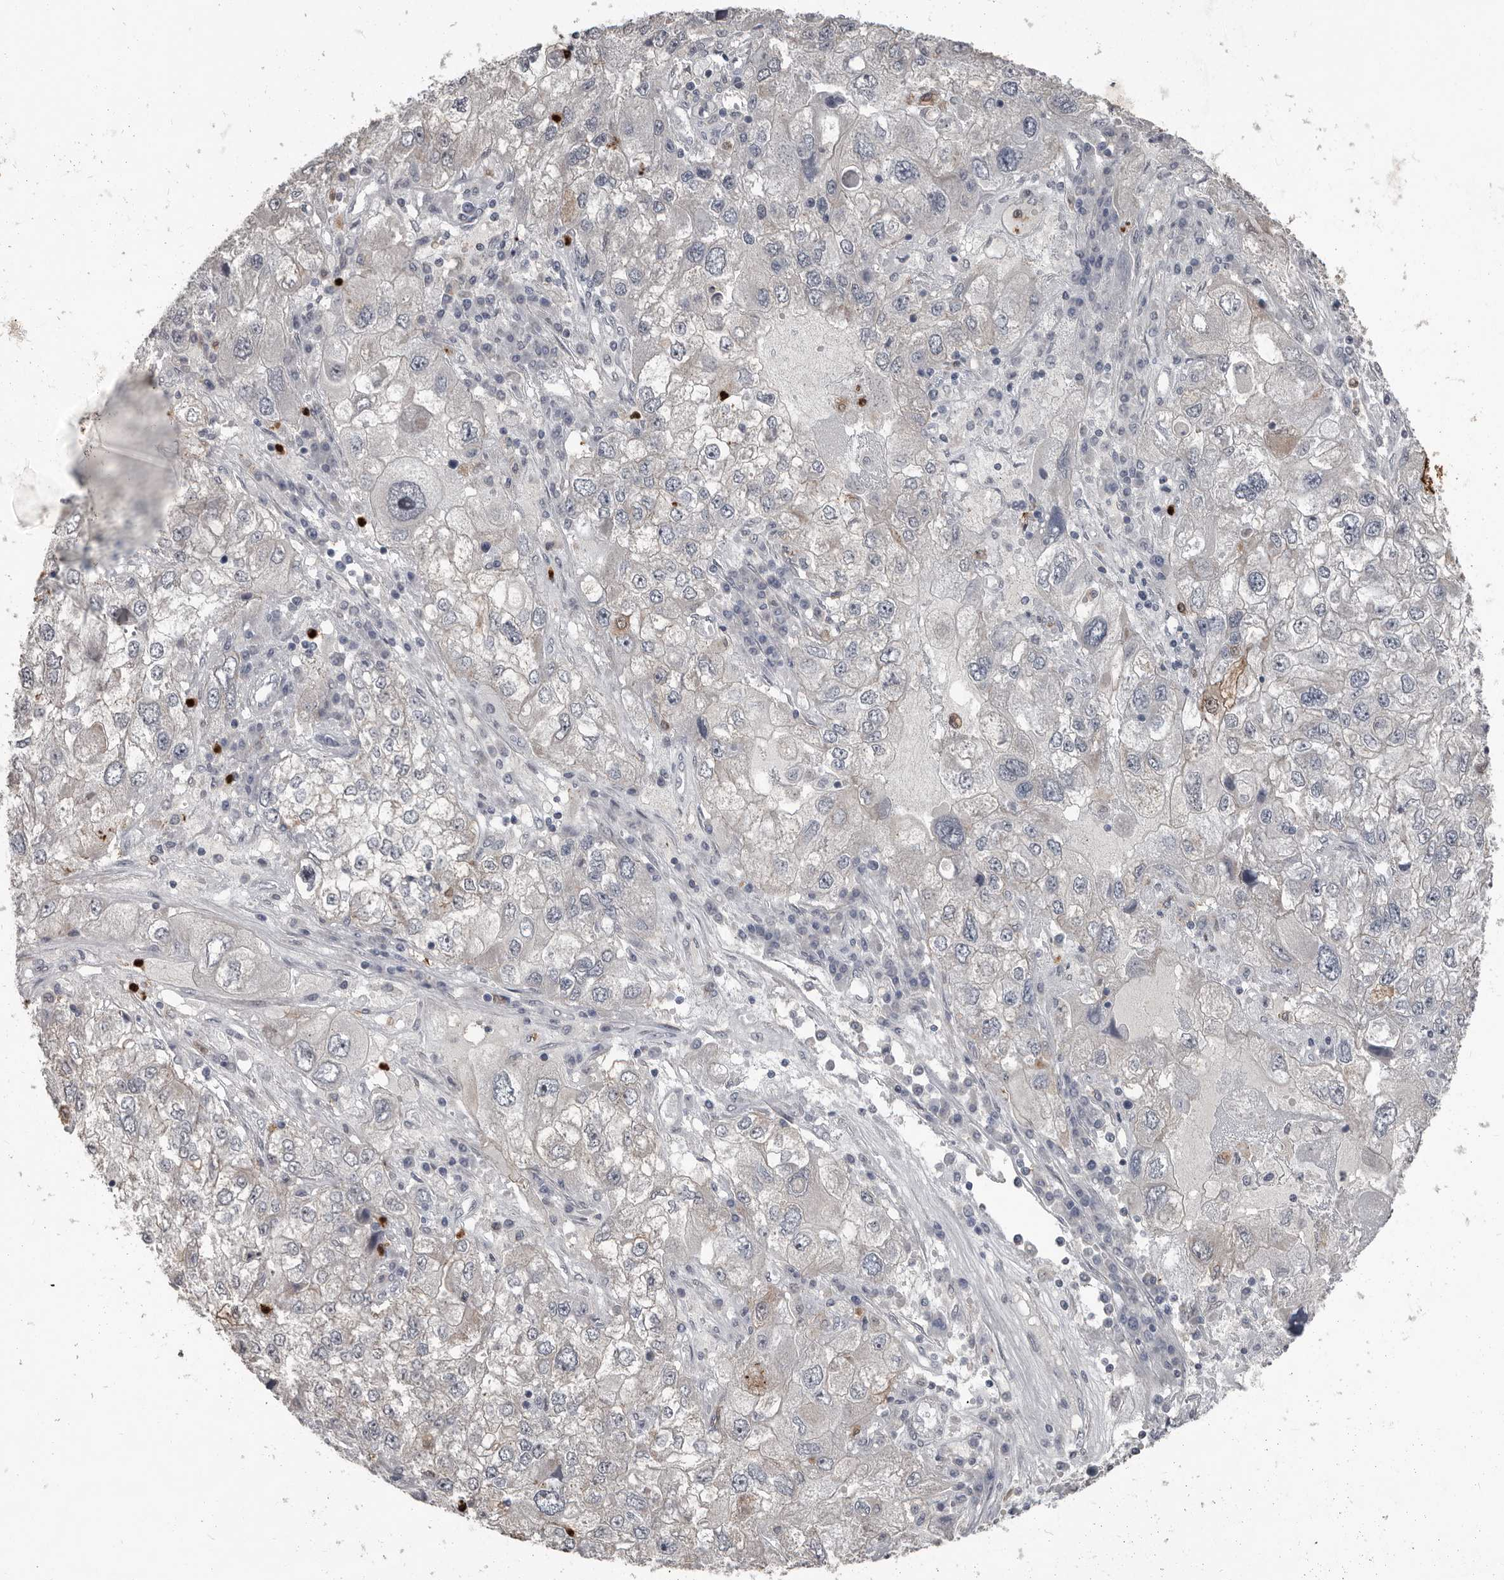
{"staining": {"intensity": "negative", "quantity": "none", "location": "none"}, "tissue": "endometrial cancer", "cell_type": "Tumor cells", "image_type": "cancer", "snomed": [{"axis": "morphology", "description": "Adenocarcinoma, NOS"}, {"axis": "topography", "description": "Endometrium"}], "caption": "An IHC image of endometrial cancer is shown. There is no staining in tumor cells of endometrial cancer.", "gene": "GPR157", "patient": {"sex": "female", "age": 49}}